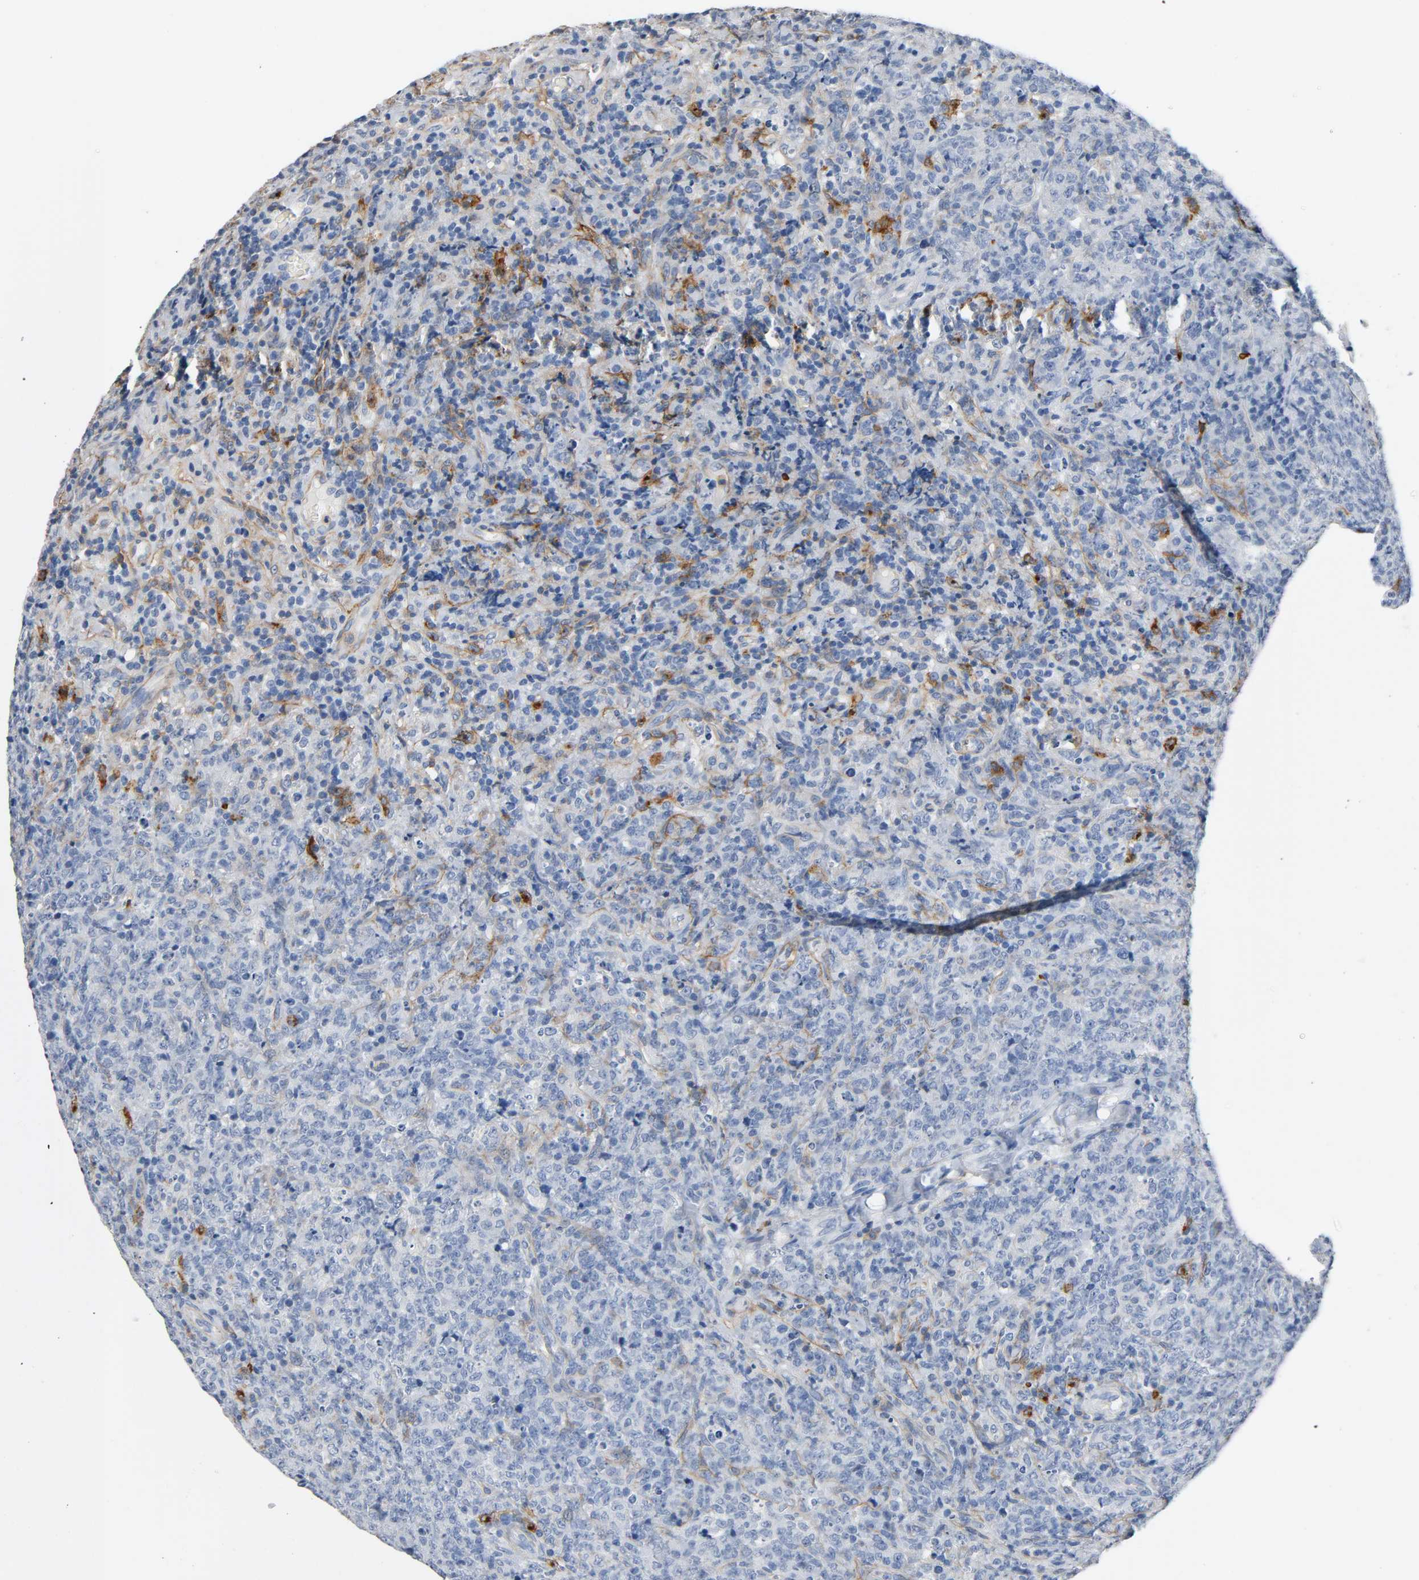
{"staining": {"intensity": "negative", "quantity": "none", "location": "none"}, "tissue": "lymphoma", "cell_type": "Tumor cells", "image_type": "cancer", "snomed": [{"axis": "morphology", "description": "Malignant lymphoma, non-Hodgkin's type, High grade"}, {"axis": "topography", "description": "Tonsil"}], "caption": "The IHC image has no significant expression in tumor cells of lymphoma tissue. (DAB IHC with hematoxylin counter stain).", "gene": "ANPEP", "patient": {"sex": "female", "age": 36}}